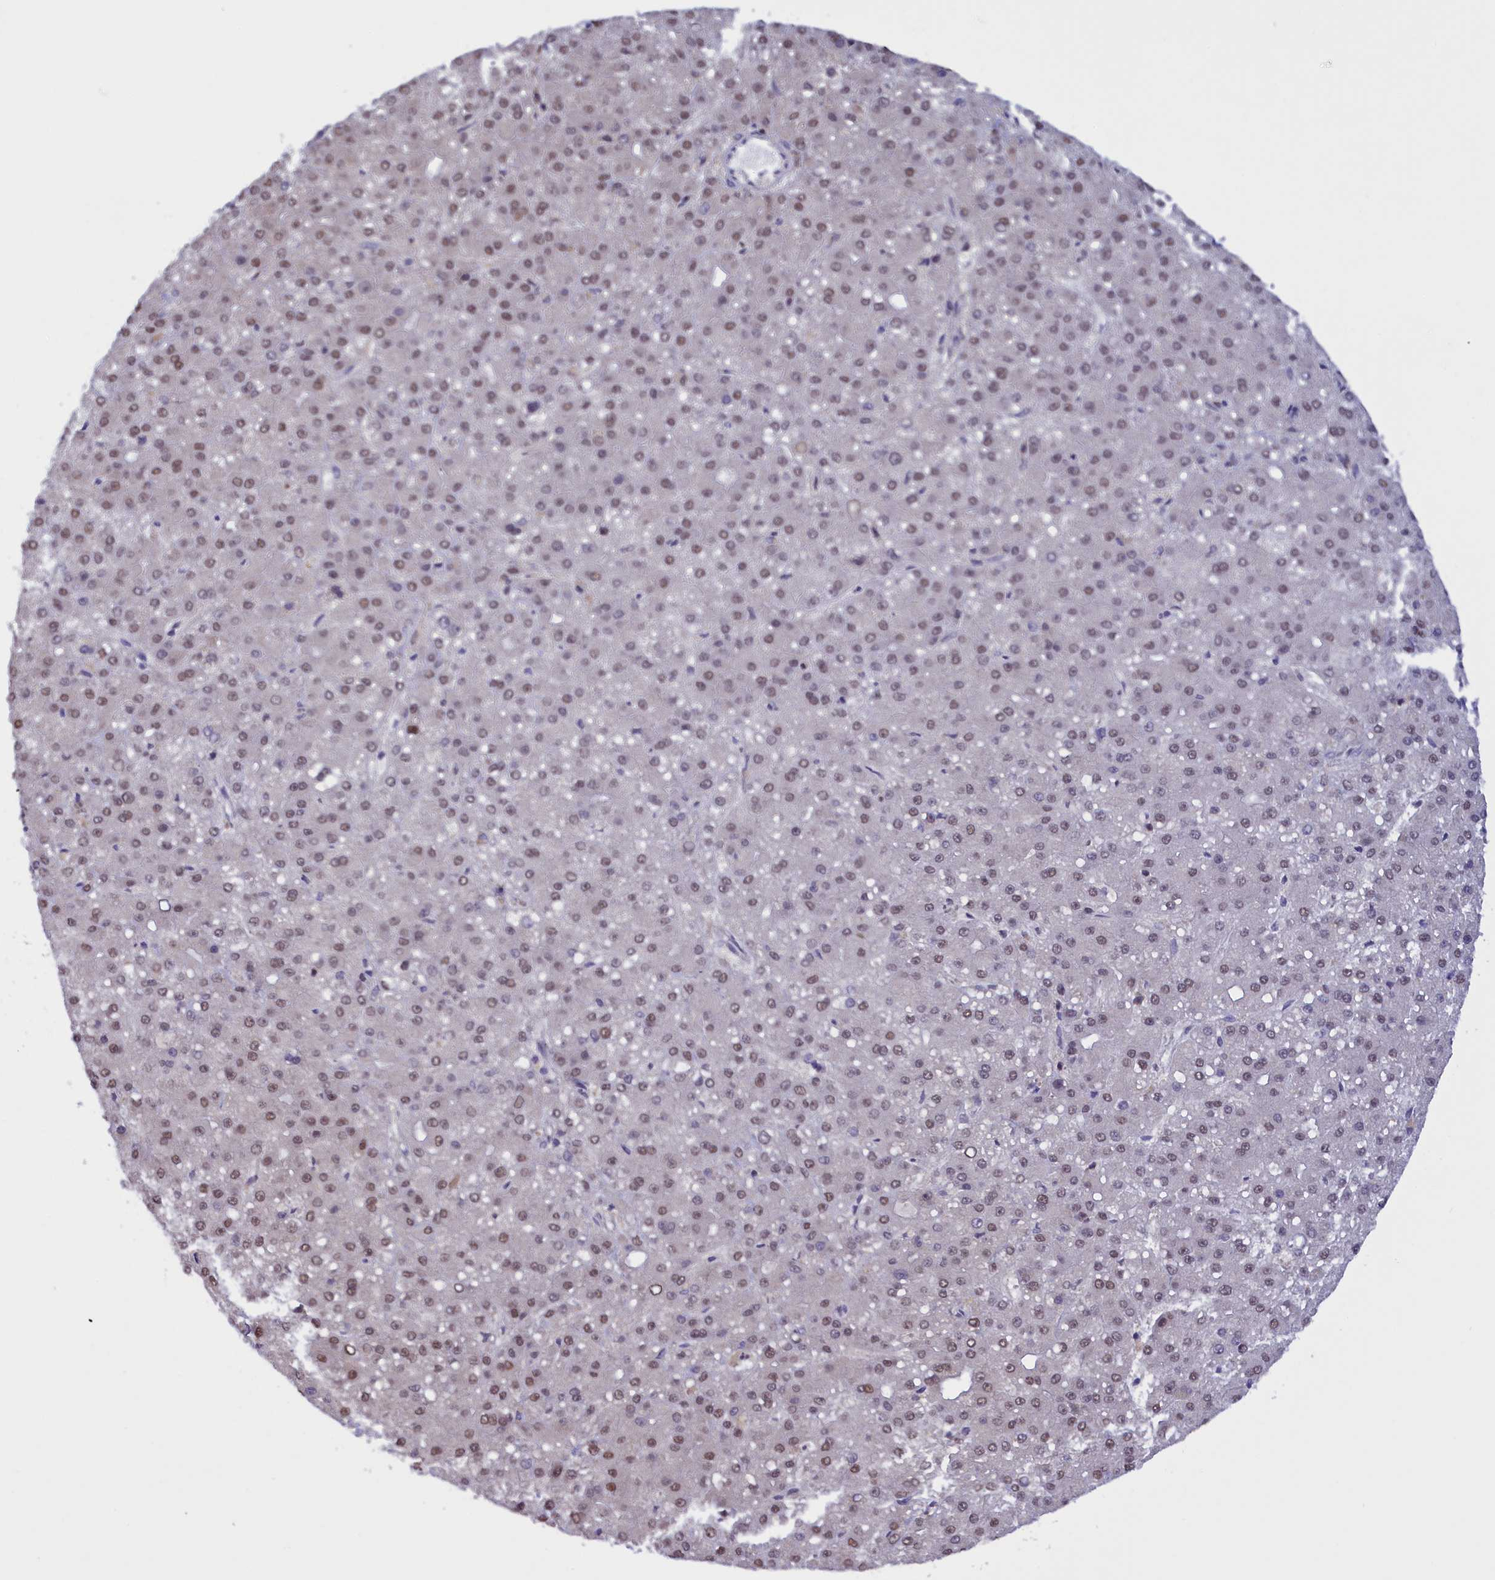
{"staining": {"intensity": "weak", "quantity": "25%-75%", "location": "nuclear"}, "tissue": "liver cancer", "cell_type": "Tumor cells", "image_type": "cancer", "snomed": [{"axis": "morphology", "description": "Carcinoma, Hepatocellular, NOS"}, {"axis": "topography", "description": "Liver"}], "caption": "Weak nuclear protein expression is identified in approximately 25%-75% of tumor cells in liver cancer (hepatocellular carcinoma).", "gene": "IZUMO2", "patient": {"sex": "male", "age": 67}}